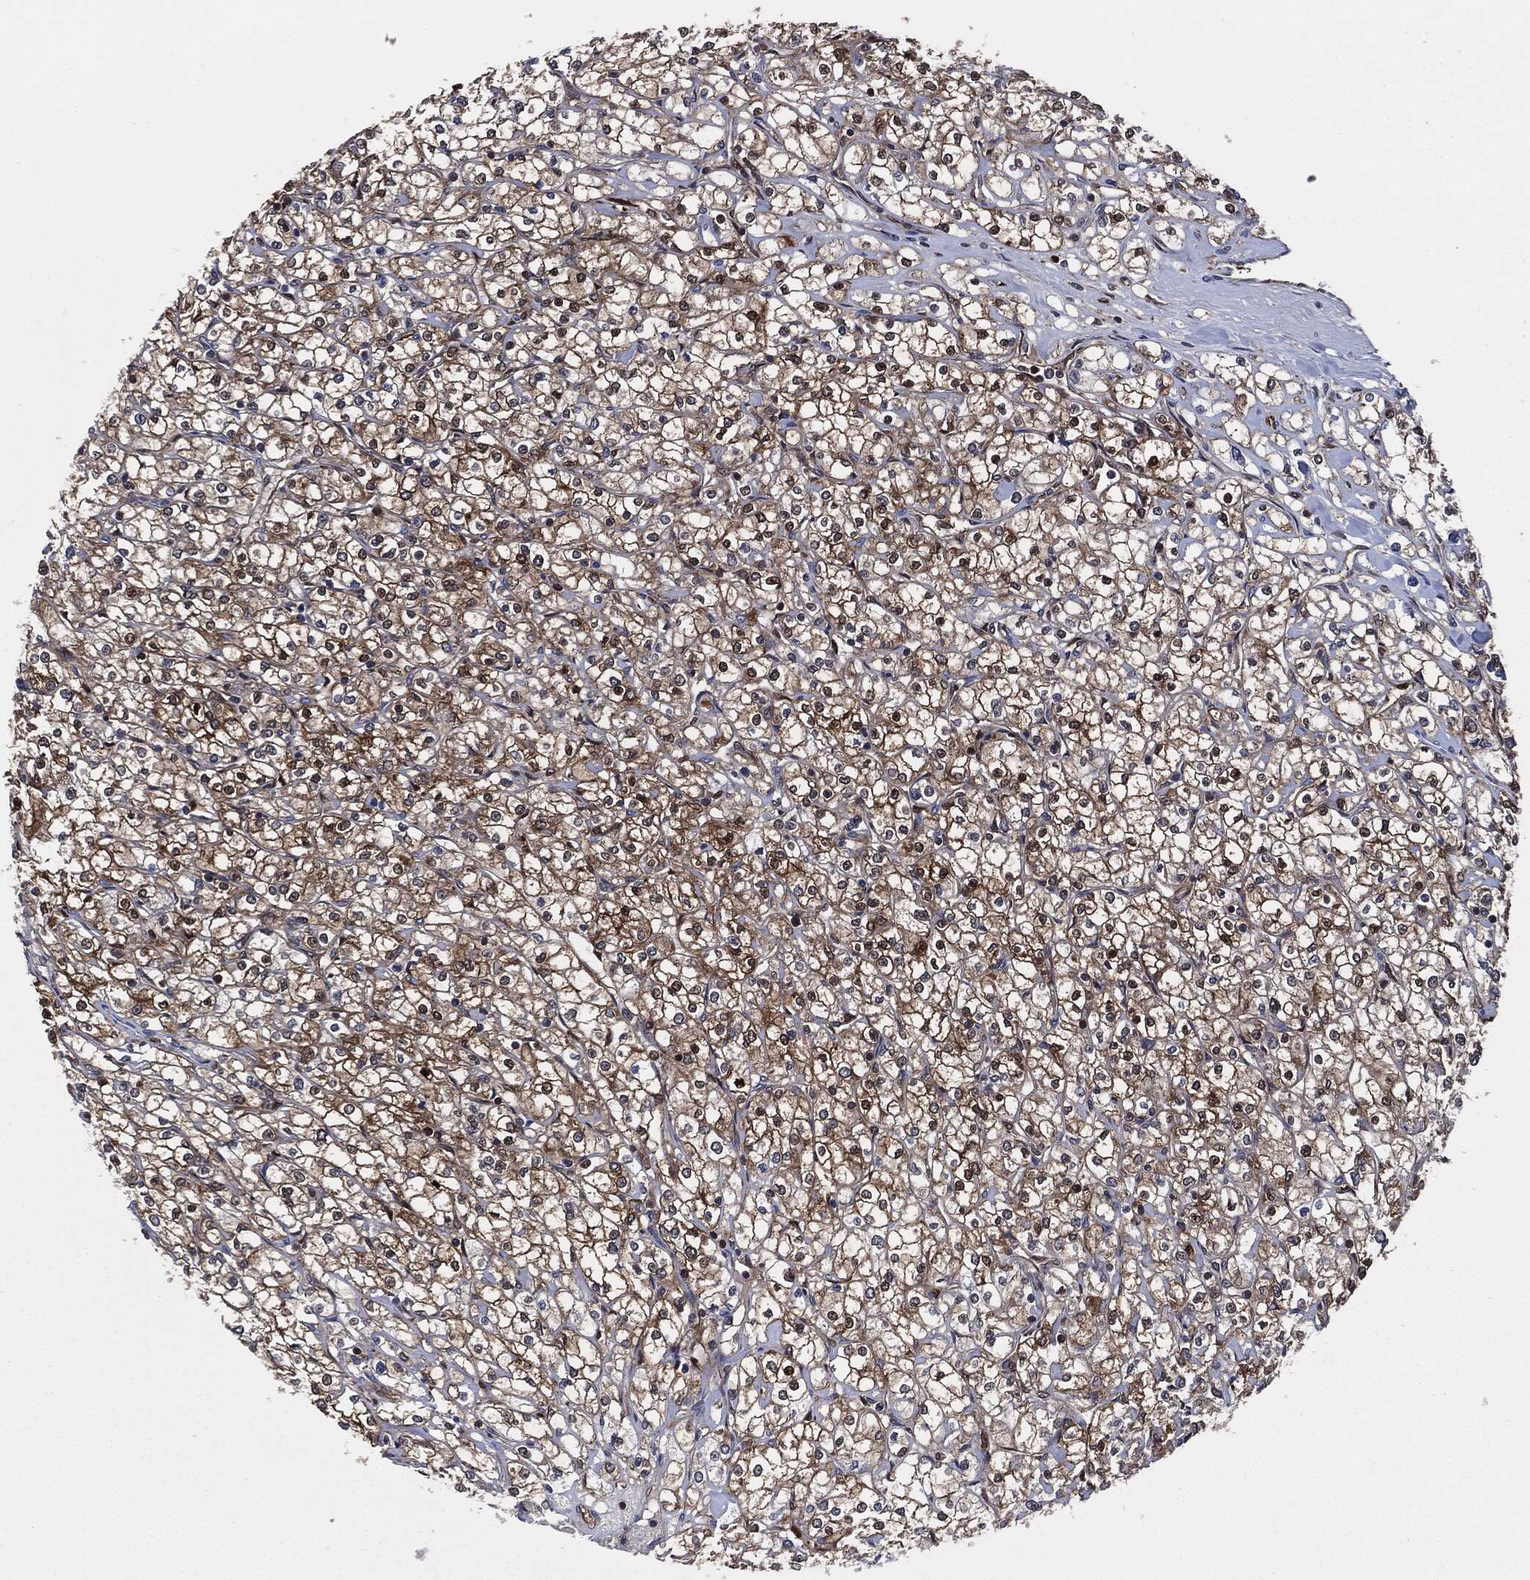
{"staining": {"intensity": "moderate", "quantity": "25%-75%", "location": "cytoplasmic/membranous"}, "tissue": "renal cancer", "cell_type": "Tumor cells", "image_type": "cancer", "snomed": [{"axis": "morphology", "description": "Adenocarcinoma, NOS"}, {"axis": "topography", "description": "Kidney"}], "caption": "The photomicrograph reveals immunohistochemical staining of renal adenocarcinoma. There is moderate cytoplasmic/membranous expression is seen in approximately 25%-75% of tumor cells. Immunohistochemistry stains the protein of interest in brown and the nuclei are stained blue.", "gene": "XPNPEP1", "patient": {"sex": "male", "age": 67}}